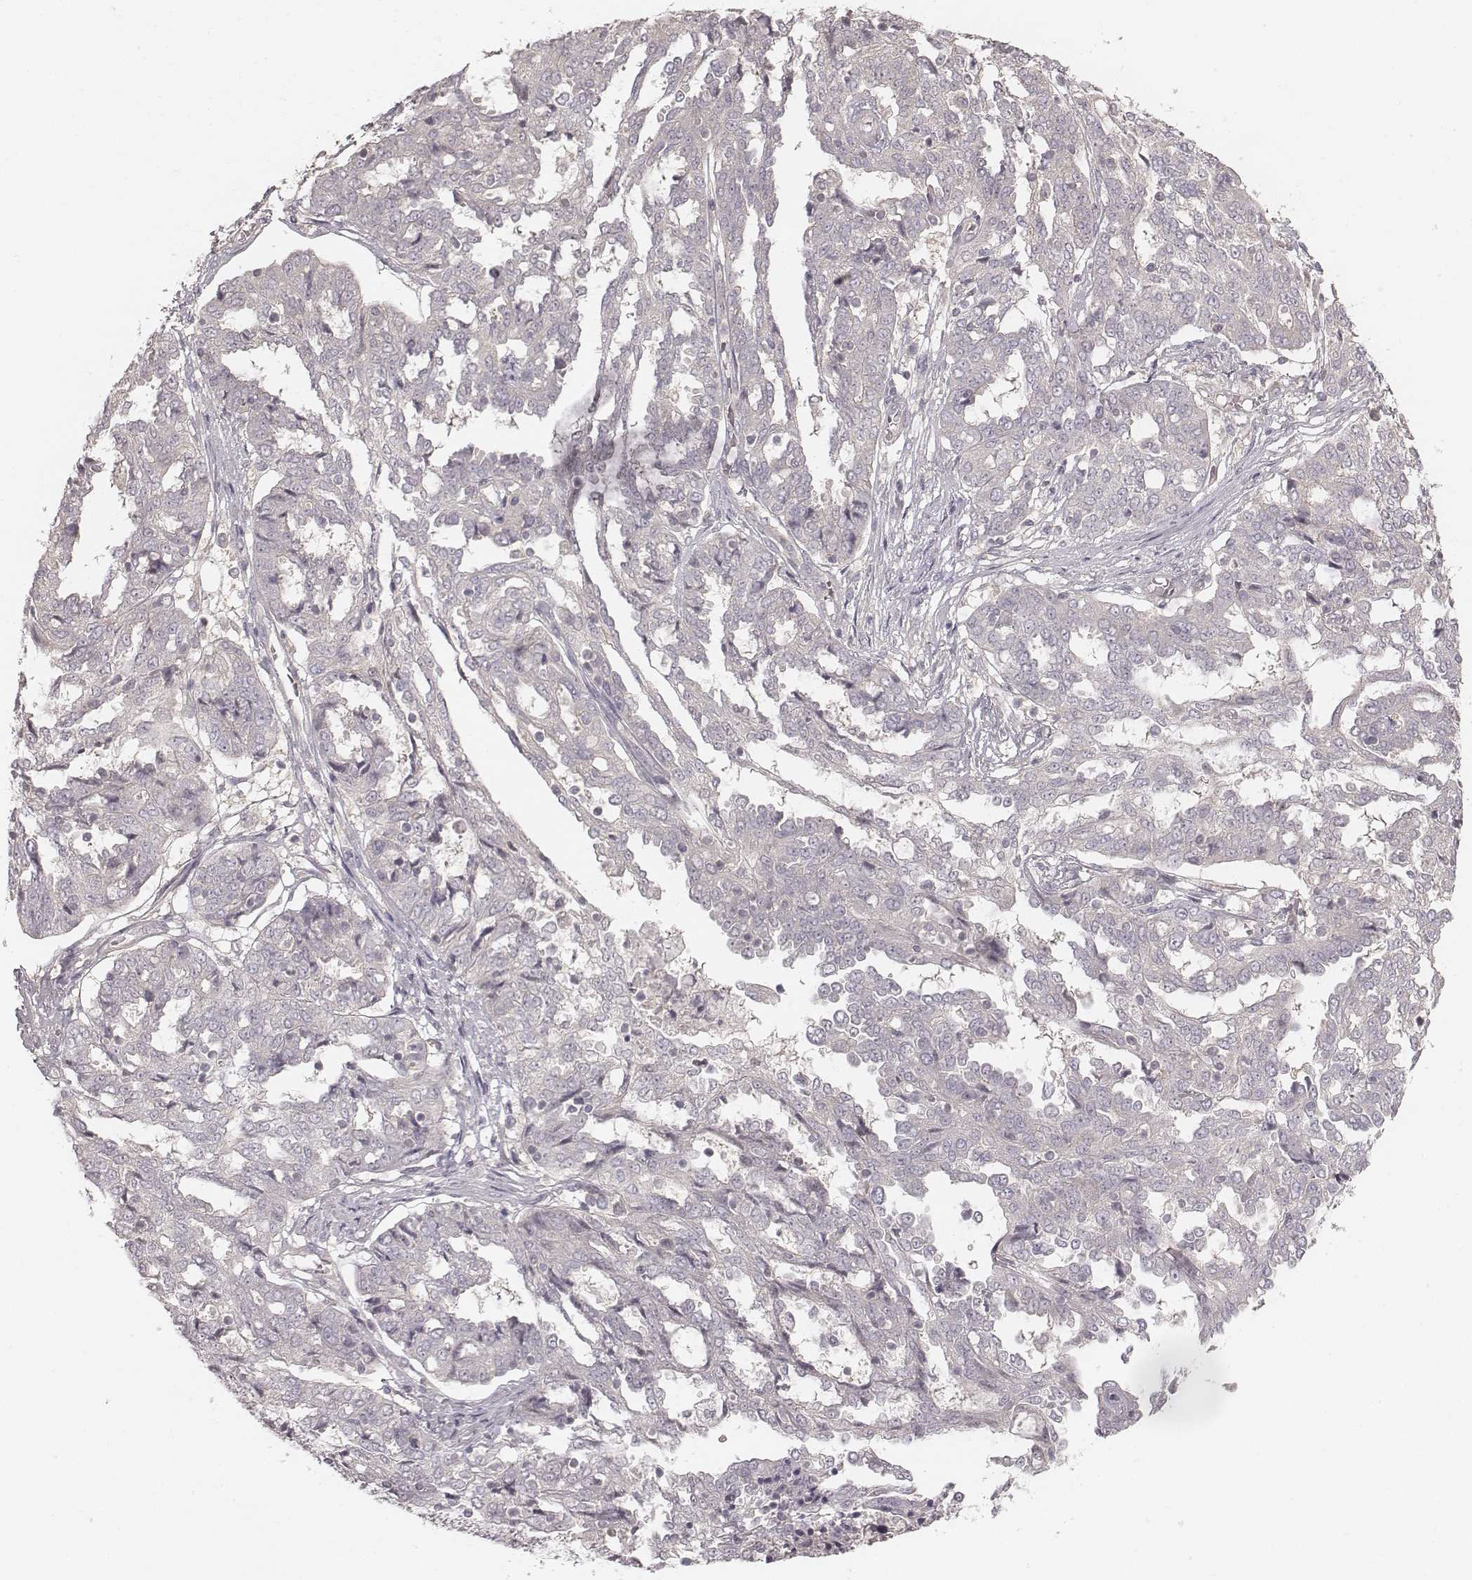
{"staining": {"intensity": "negative", "quantity": "none", "location": "none"}, "tissue": "ovarian cancer", "cell_type": "Tumor cells", "image_type": "cancer", "snomed": [{"axis": "morphology", "description": "Cystadenocarcinoma, serous, NOS"}, {"axis": "topography", "description": "Ovary"}], "caption": "This is an IHC micrograph of serous cystadenocarcinoma (ovarian). There is no positivity in tumor cells.", "gene": "TDRD5", "patient": {"sex": "female", "age": 67}}